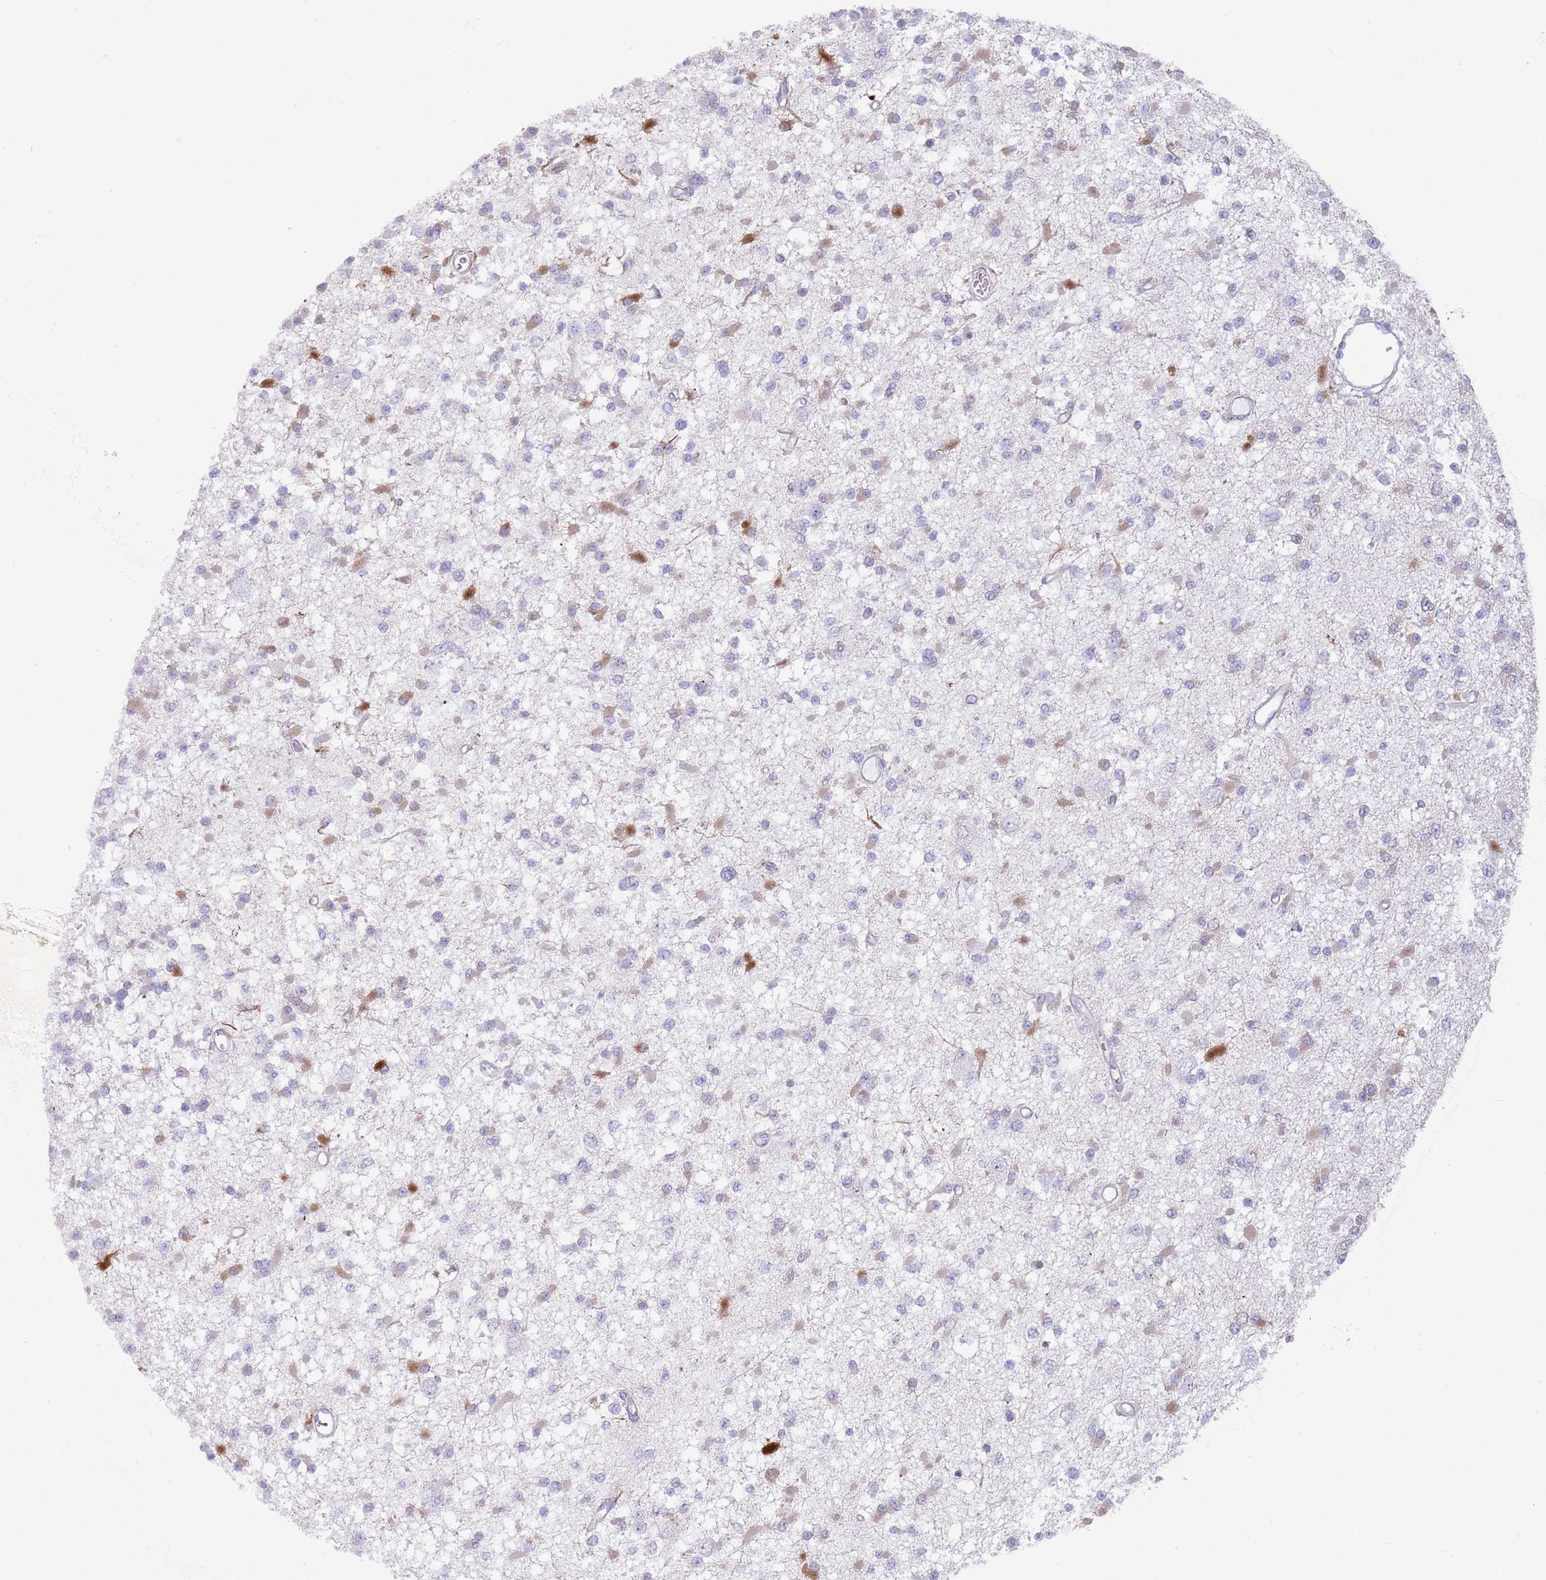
{"staining": {"intensity": "moderate", "quantity": "<25%", "location": "cytoplasmic/membranous"}, "tissue": "glioma", "cell_type": "Tumor cells", "image_type": "cancer", "snomed": [{"axis": "morphology", "description": "Glioma, malignant, Low grade"}, {"axis": "topography", "description": "Brain"}], "caption": "Low-grade glioma (malignant) tissue displays moderate cytoplasmic/membranous positivity in approximately <25% of tumor cells", "gene": "ANO8", "patient": {"sex": "female", "age": 22}}